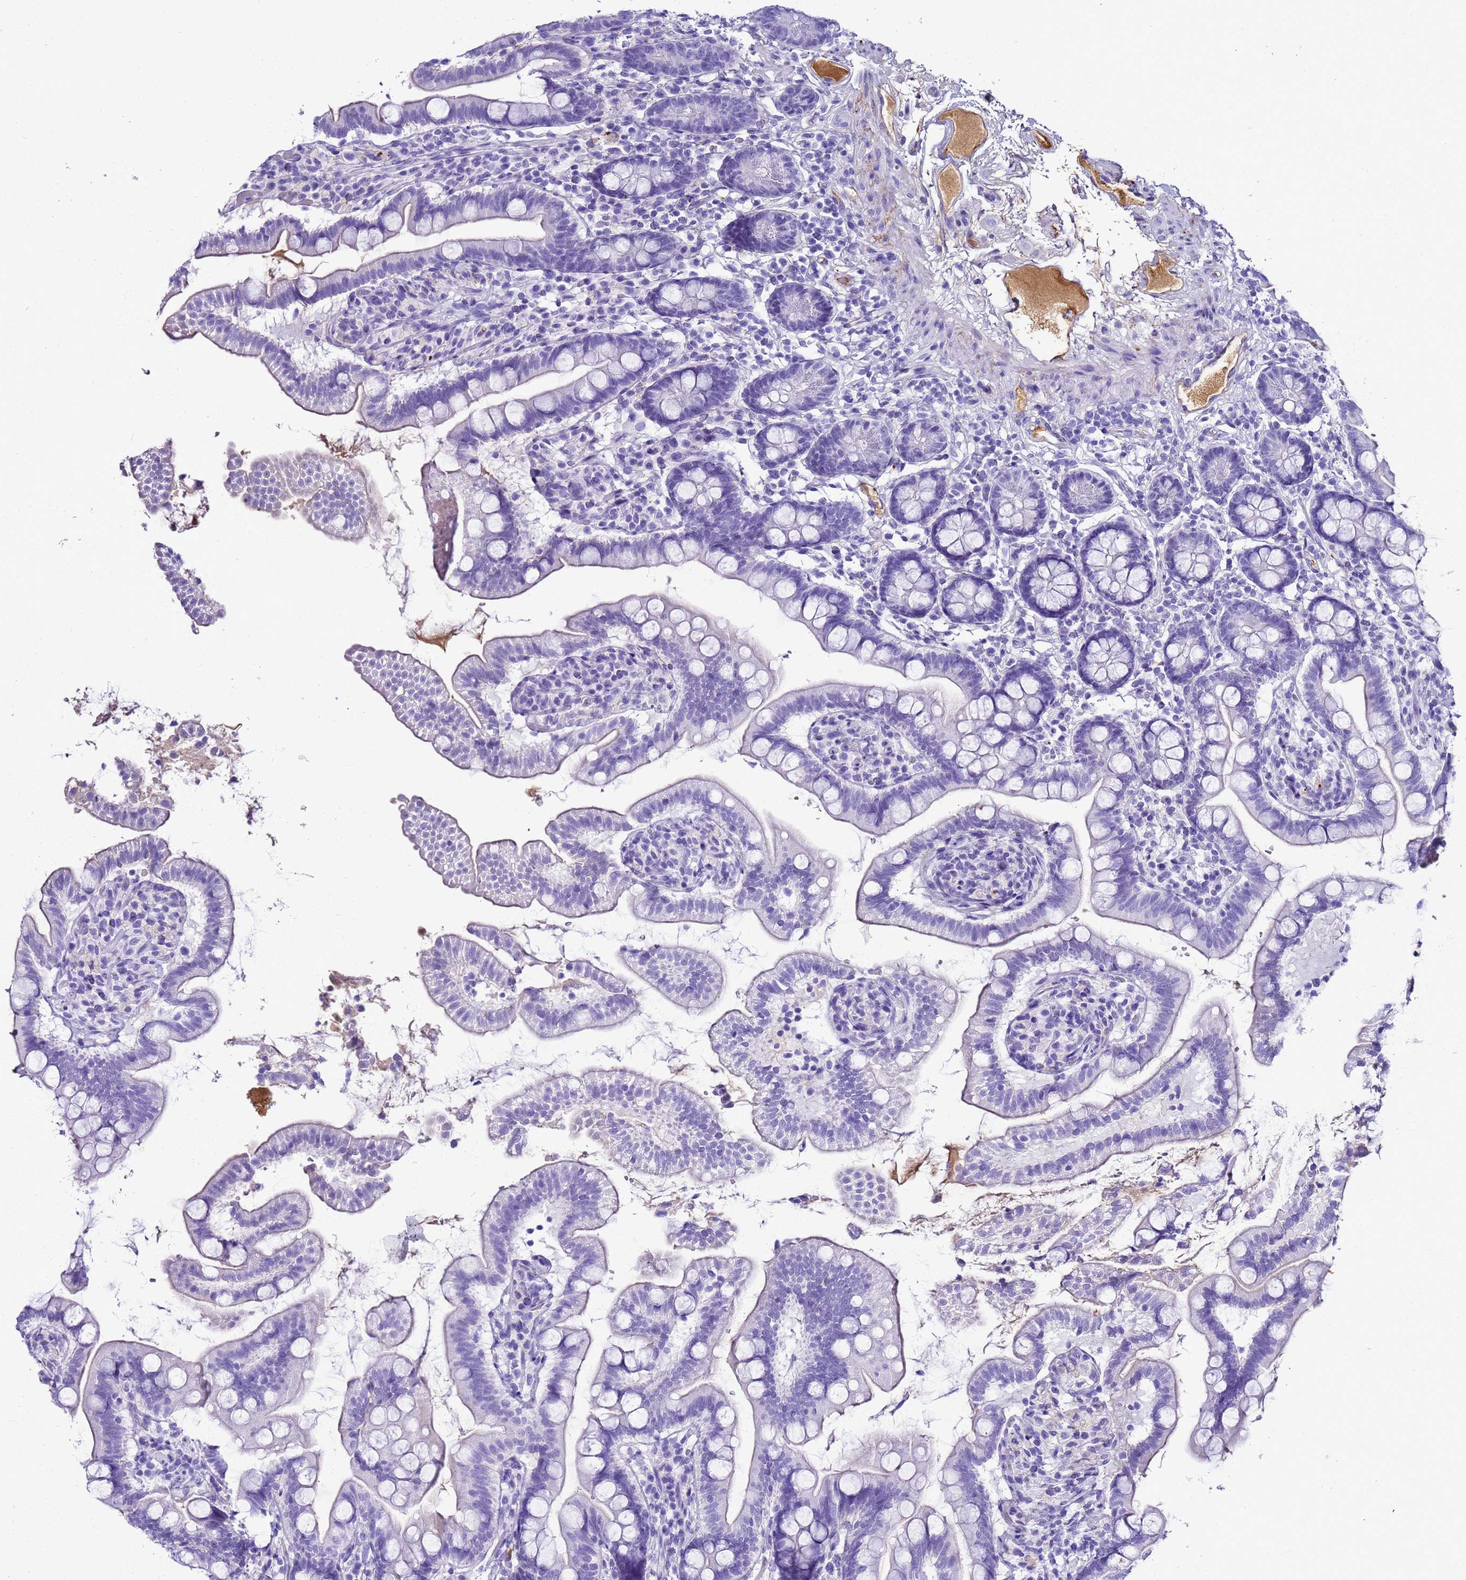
{"staining": {"intensity": "negative", "quantity": "none", "location": "none"}, "tissue": "small intestine", "cell_type": "Glandular cells", "image_type": "normal", "snomed": [{"axis": "morphology", "description": "Normal tissue, NOS"}, {"axis": "topography", "description": "Small intestine"}], "caption": "Unremarkable small intestine was stained to show a protein in brown. There is no significant staining in glandular cells. (Stains: DAB immunohistochemistry with hematoxylin counter stain, Microscopy: brightfield microscopy at high magnification).", "gene": "CFHR1", "patient": {"sex": "female", "age": 64}}